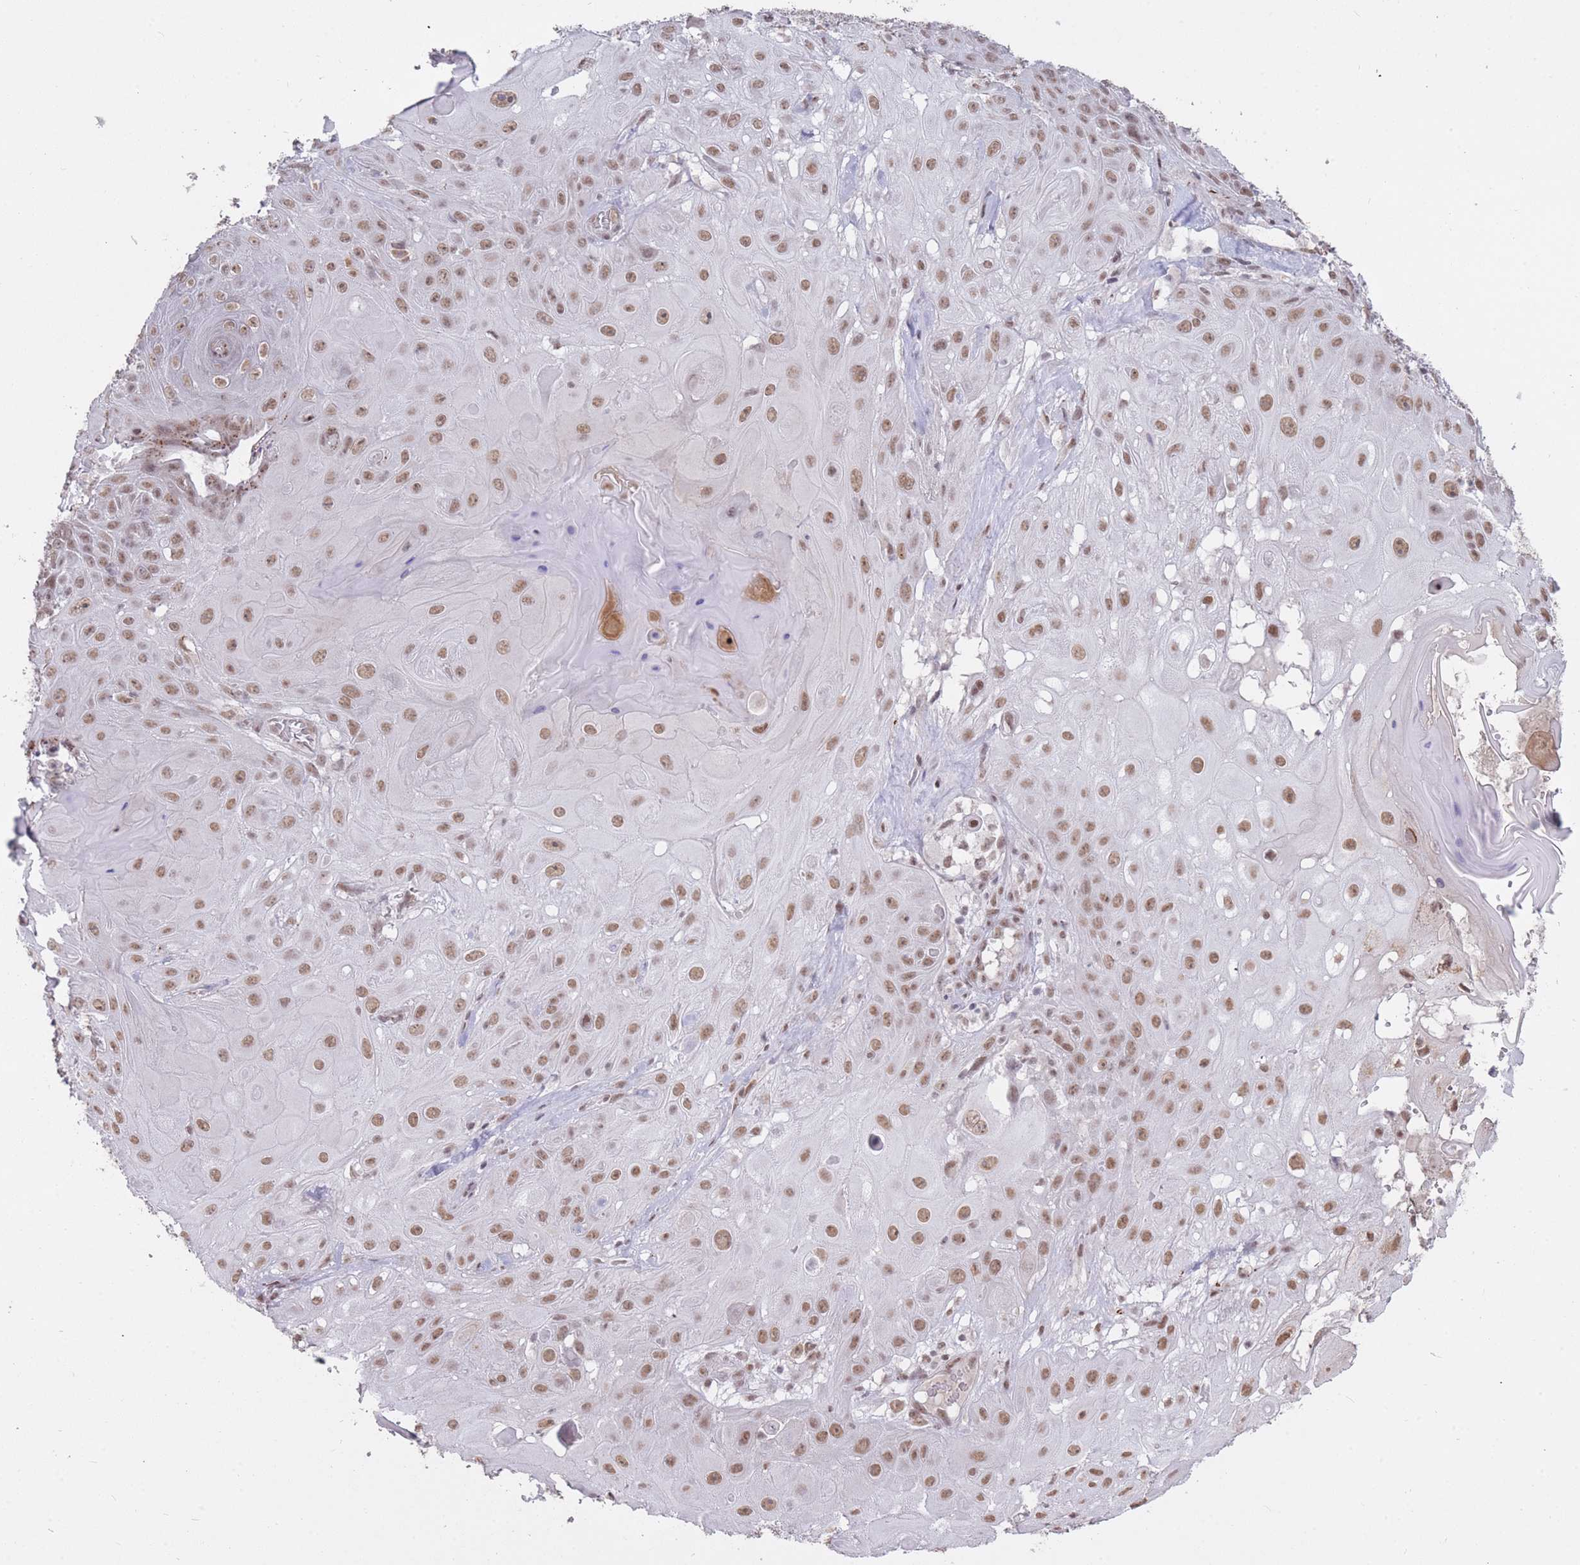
{"staining": {"intensity": "moderate", "quantity": ">75%", "location": "nuclear"}, "tissue": "skin cancer", "cell_type": "Tumor cells", "image_type": "cancer", "snomed": [{"axis": "morphology", "description": "Normal tissue, NOS"}, {"axis": "morphology", "description": "Squamous cell carcinoma, NOS"}, {"axis": "topography", "description": "Skin"}, {"axis": "topography", "description": "Cartilage tissue"}], "caption": "Immunohistochemical staining of human skin squamous cell carcinoma demonstrates medium levels of moderate nuclear expression in approximately >75% of tumor cells.", "gene": "HNRNPUL1", "patient": {"sex": "female", "age": 79}}